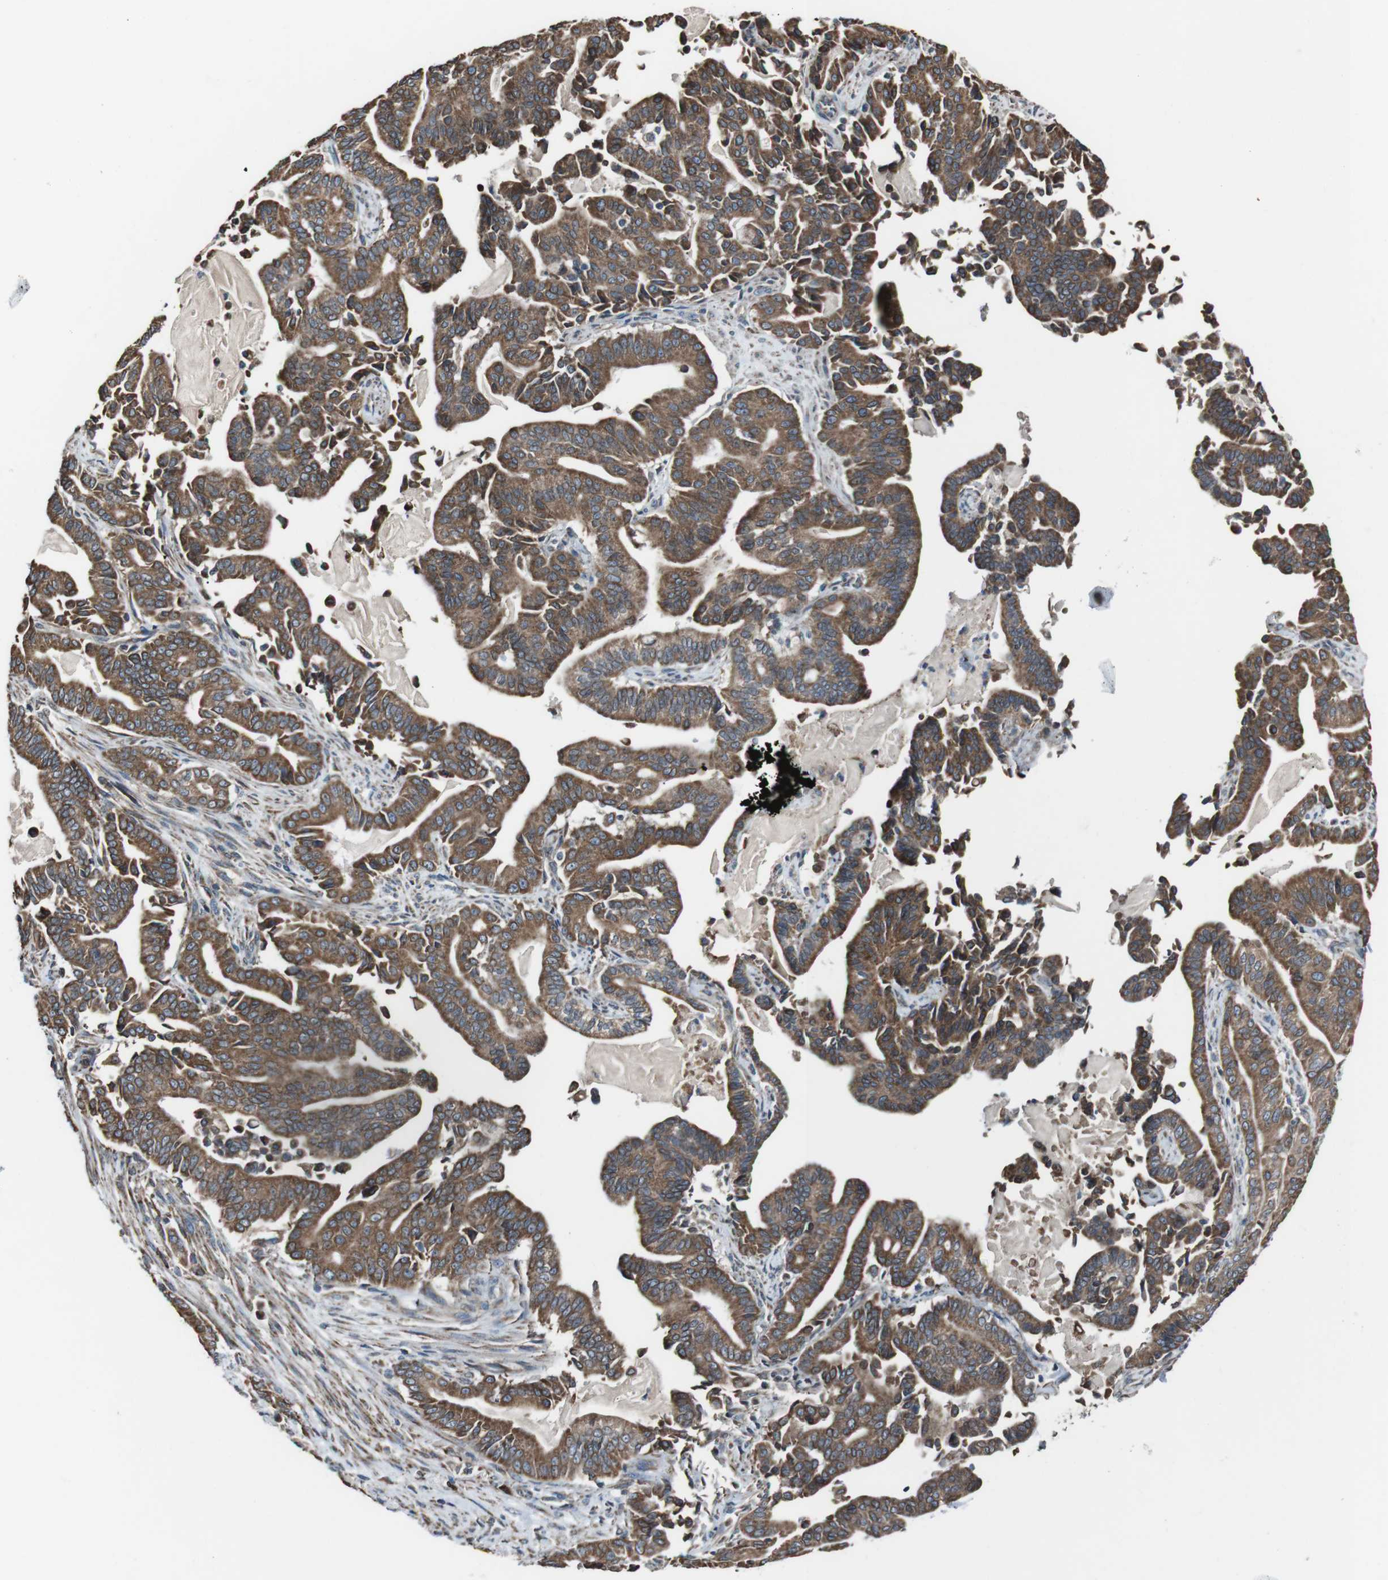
{"staining": {"intensity": "moderate", "quantity": ">75%", "location": "cytoplasmic/membranous"}, "tissue": "pancreatic cancer", "cell_type": "Tumor cells", "image_type": "cancer", "snomed": [{"axis": "morphology", "description": "Normal tissue, NOS"}, {"axis": "morphology", "description": "Adenocarcinoma, NOS"}, {"axis": "topography", "description": "Pancreas"}], "caption": "About >75% of tumor cells in human adenocarcinoma (pancreatic) display moderate cytoplasmic/membranous protein positivity as visualized by brown immunohistochemical staining.", "gene": "CISD2", "patient": {"sex": "male", "age": 63}}